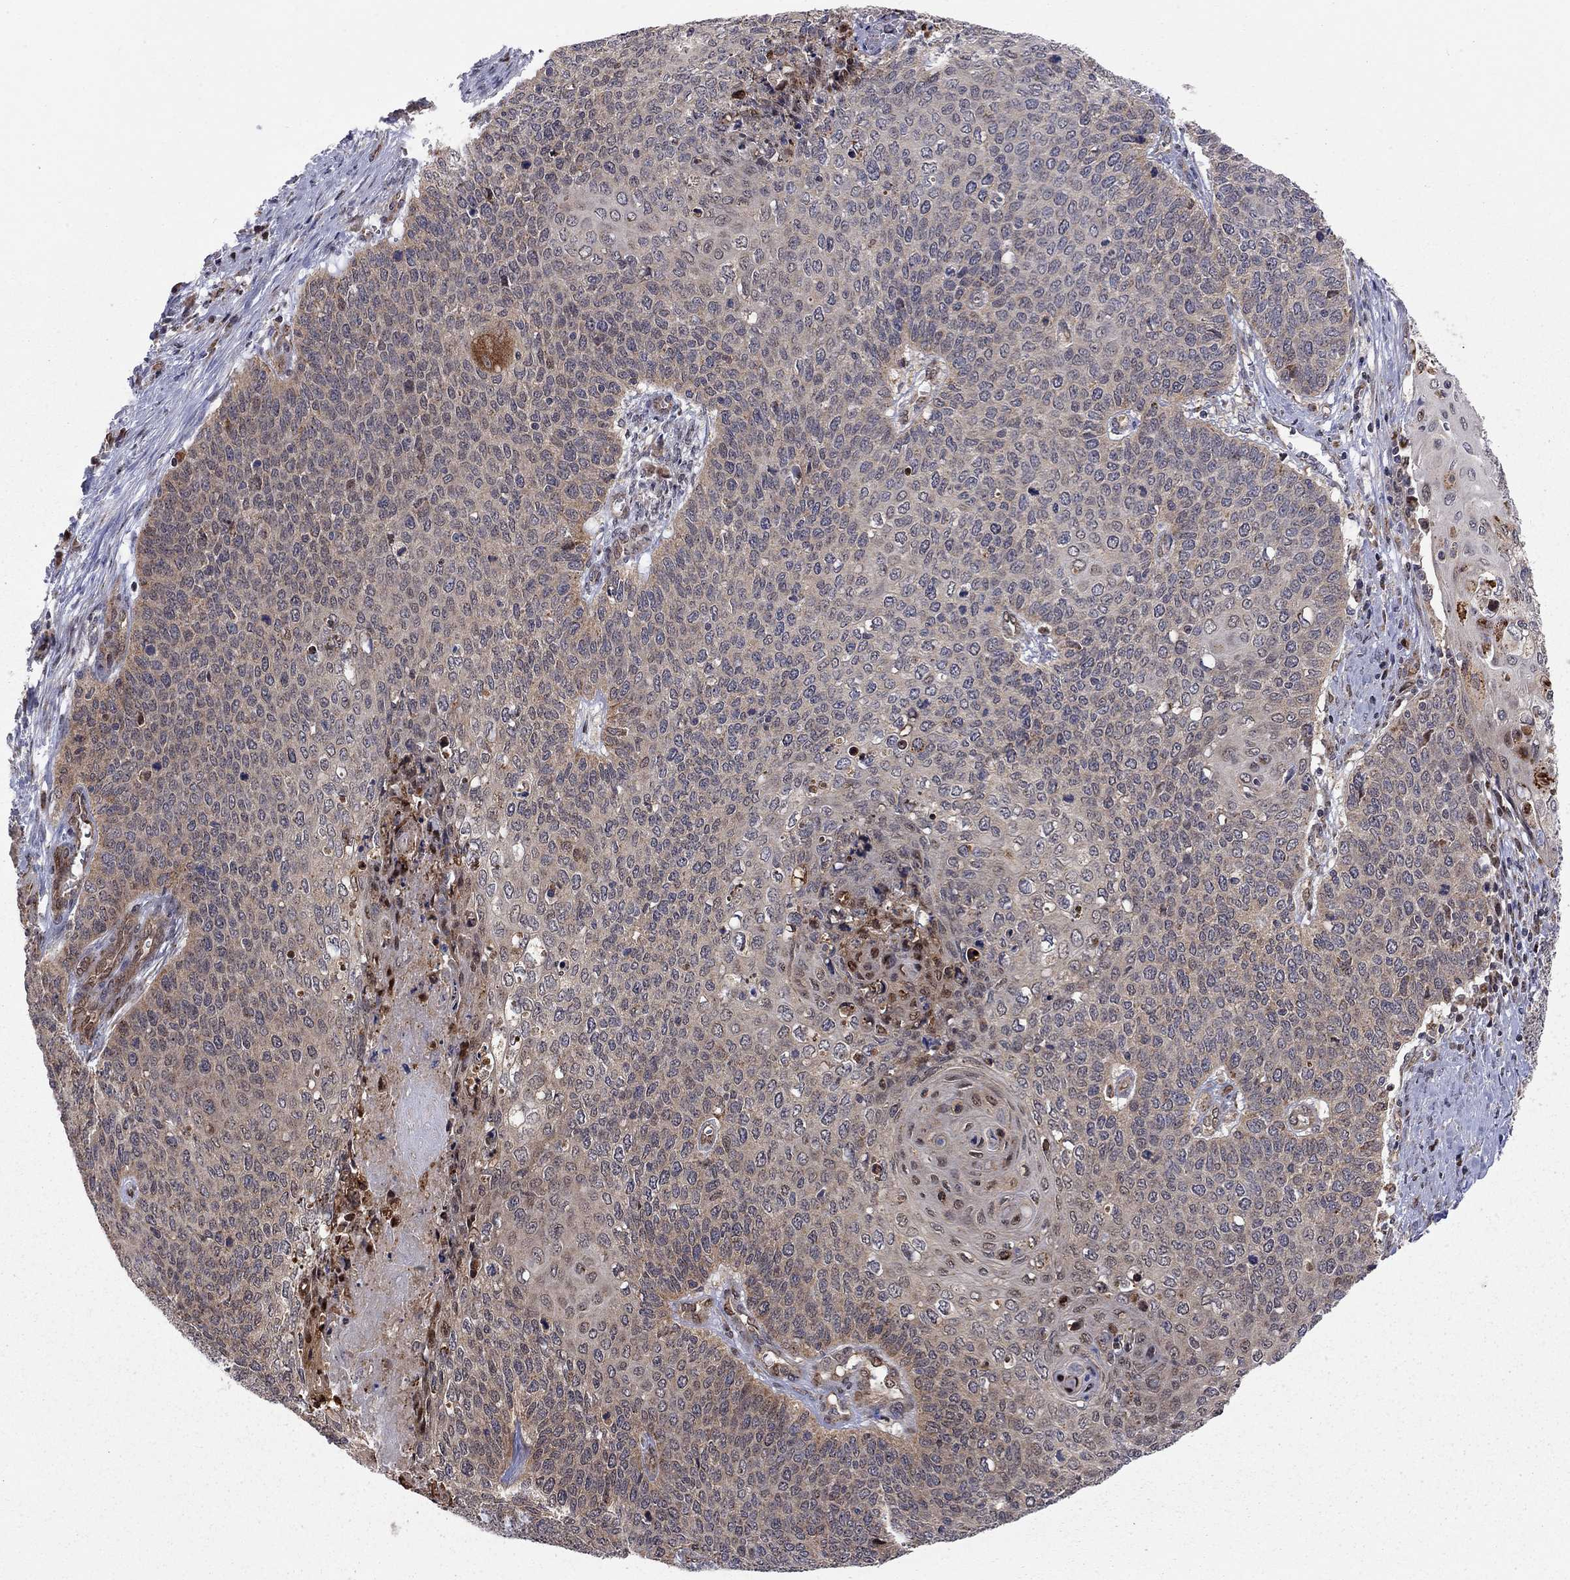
{"staining": {"intensity": "moderate", "quantity": "25%-75%", "location": "cytoplasmic/membranous"}, "tissue": "cervical cancer", "cell_type": "Tumor cells", "image_type": "cancer", "snomed": [{"axis": "morphology", "description": "Squamous cell carcinoma, NOS"}, {"axis": "topography", "description": "Cervix"}], "caption": "Tumor cells show medium levels of moderate cytoplasmic/membranous expression in approximately 25%-75% of cells in cervical cancer (squamous cell carcinoma). (IHC, brightfield microscopy, high magnification).", "gene": "ELOB", "patient": {"sex": "female", "age": 39}}